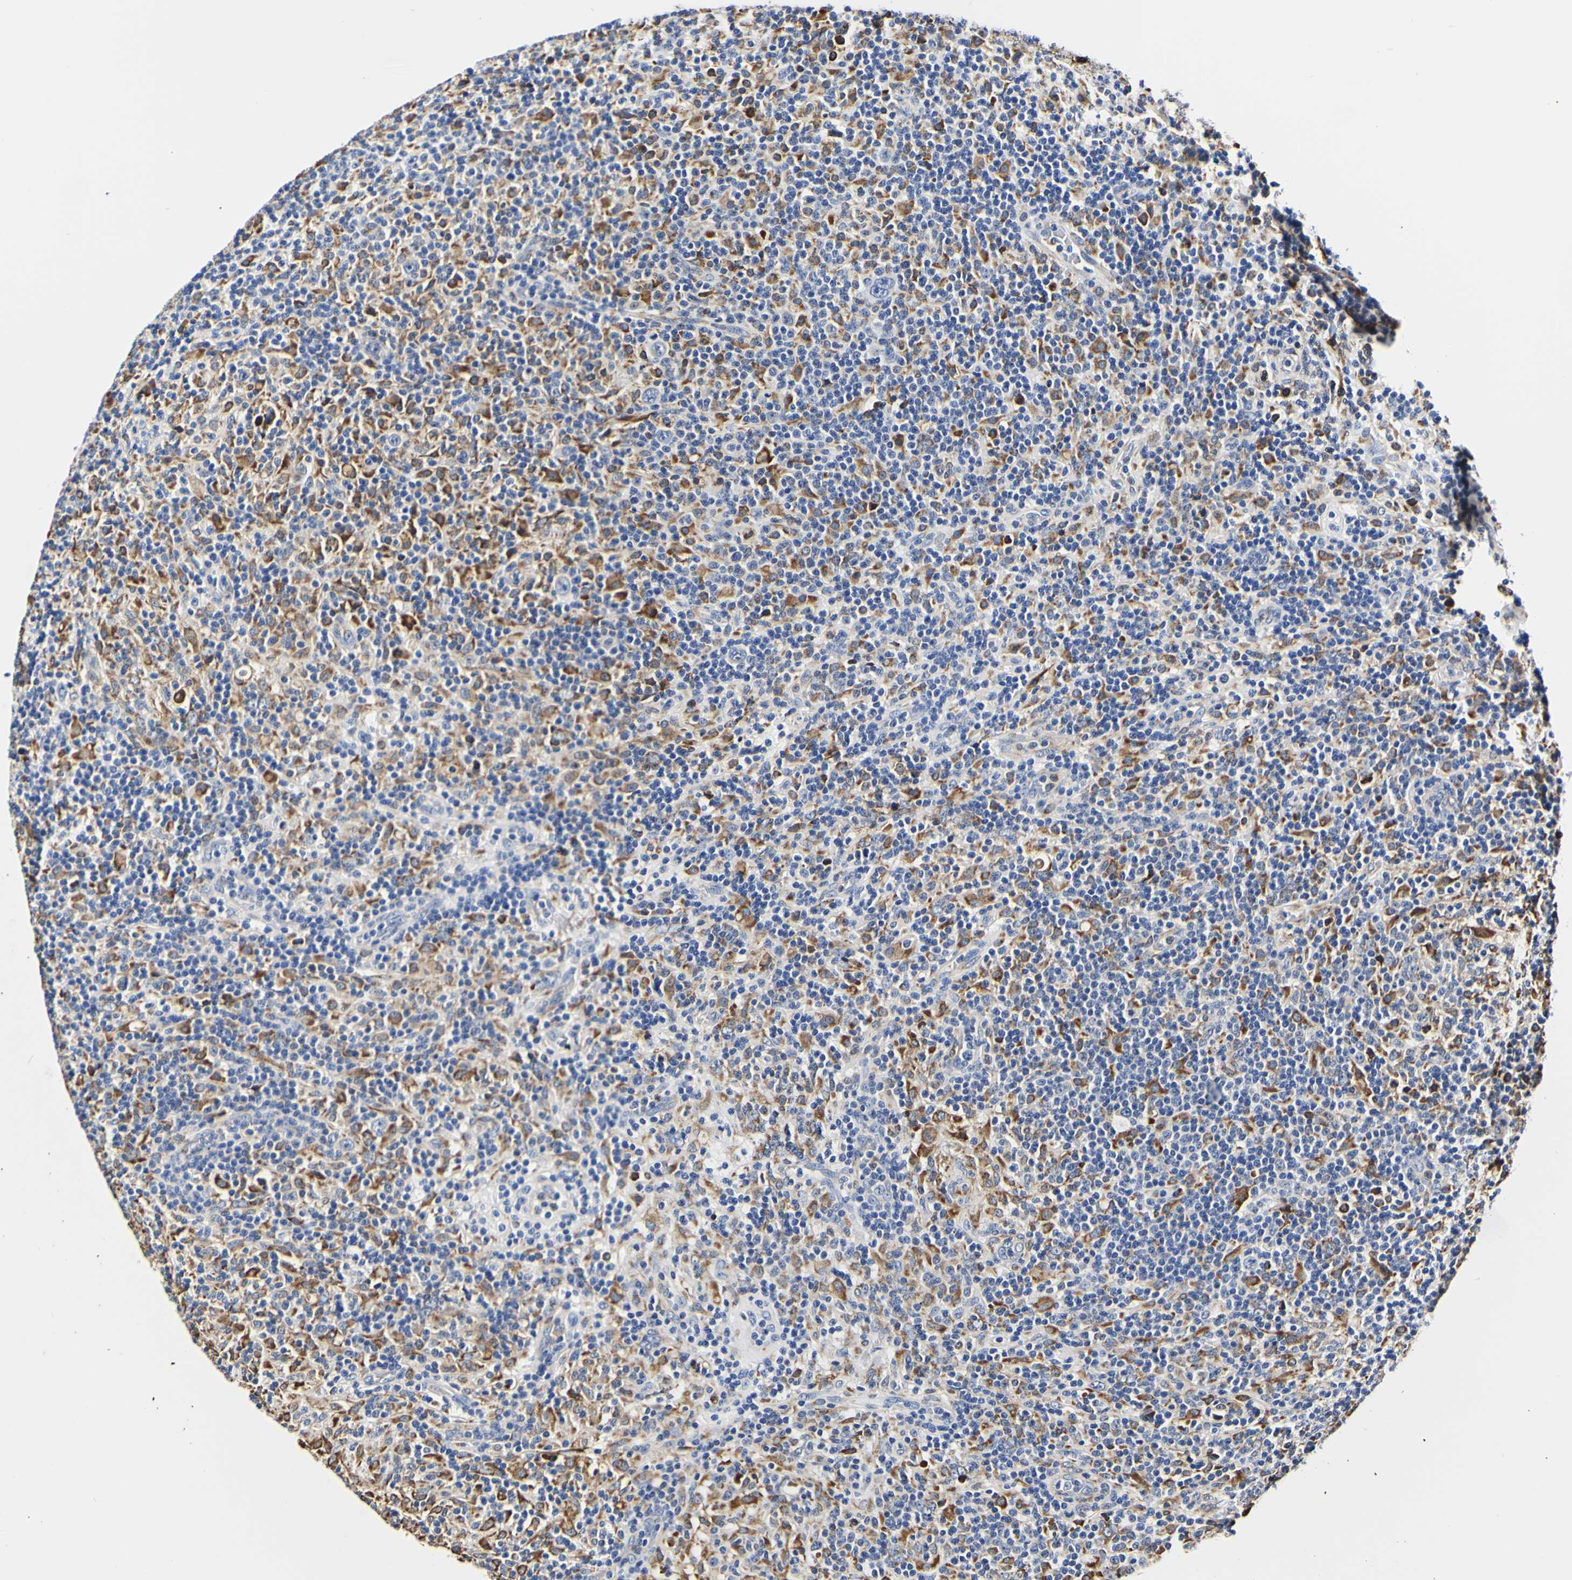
{"staining": {"intensity": "moderate", "quantity": "25%-75%", "location": "cytoplasmic/membranous"}, "tissue": "lymphoma", "cell_type": "Tumor cells", "image_type": "cancer", "snomed": [{"axis": "morphology", "description": "Hodgkin's disease, NOS"}, {"axis": "topography", "description": "Lymph node"}], "caption": "A high-resolution image shows IHC staining of Hodgkin's disease, which reveals moderate cytoplasmic/membranous expression in approximately 25%-75% of tumor cells.", "gene": "P4HB", "patient": {"sex": "male", "age": 70}}